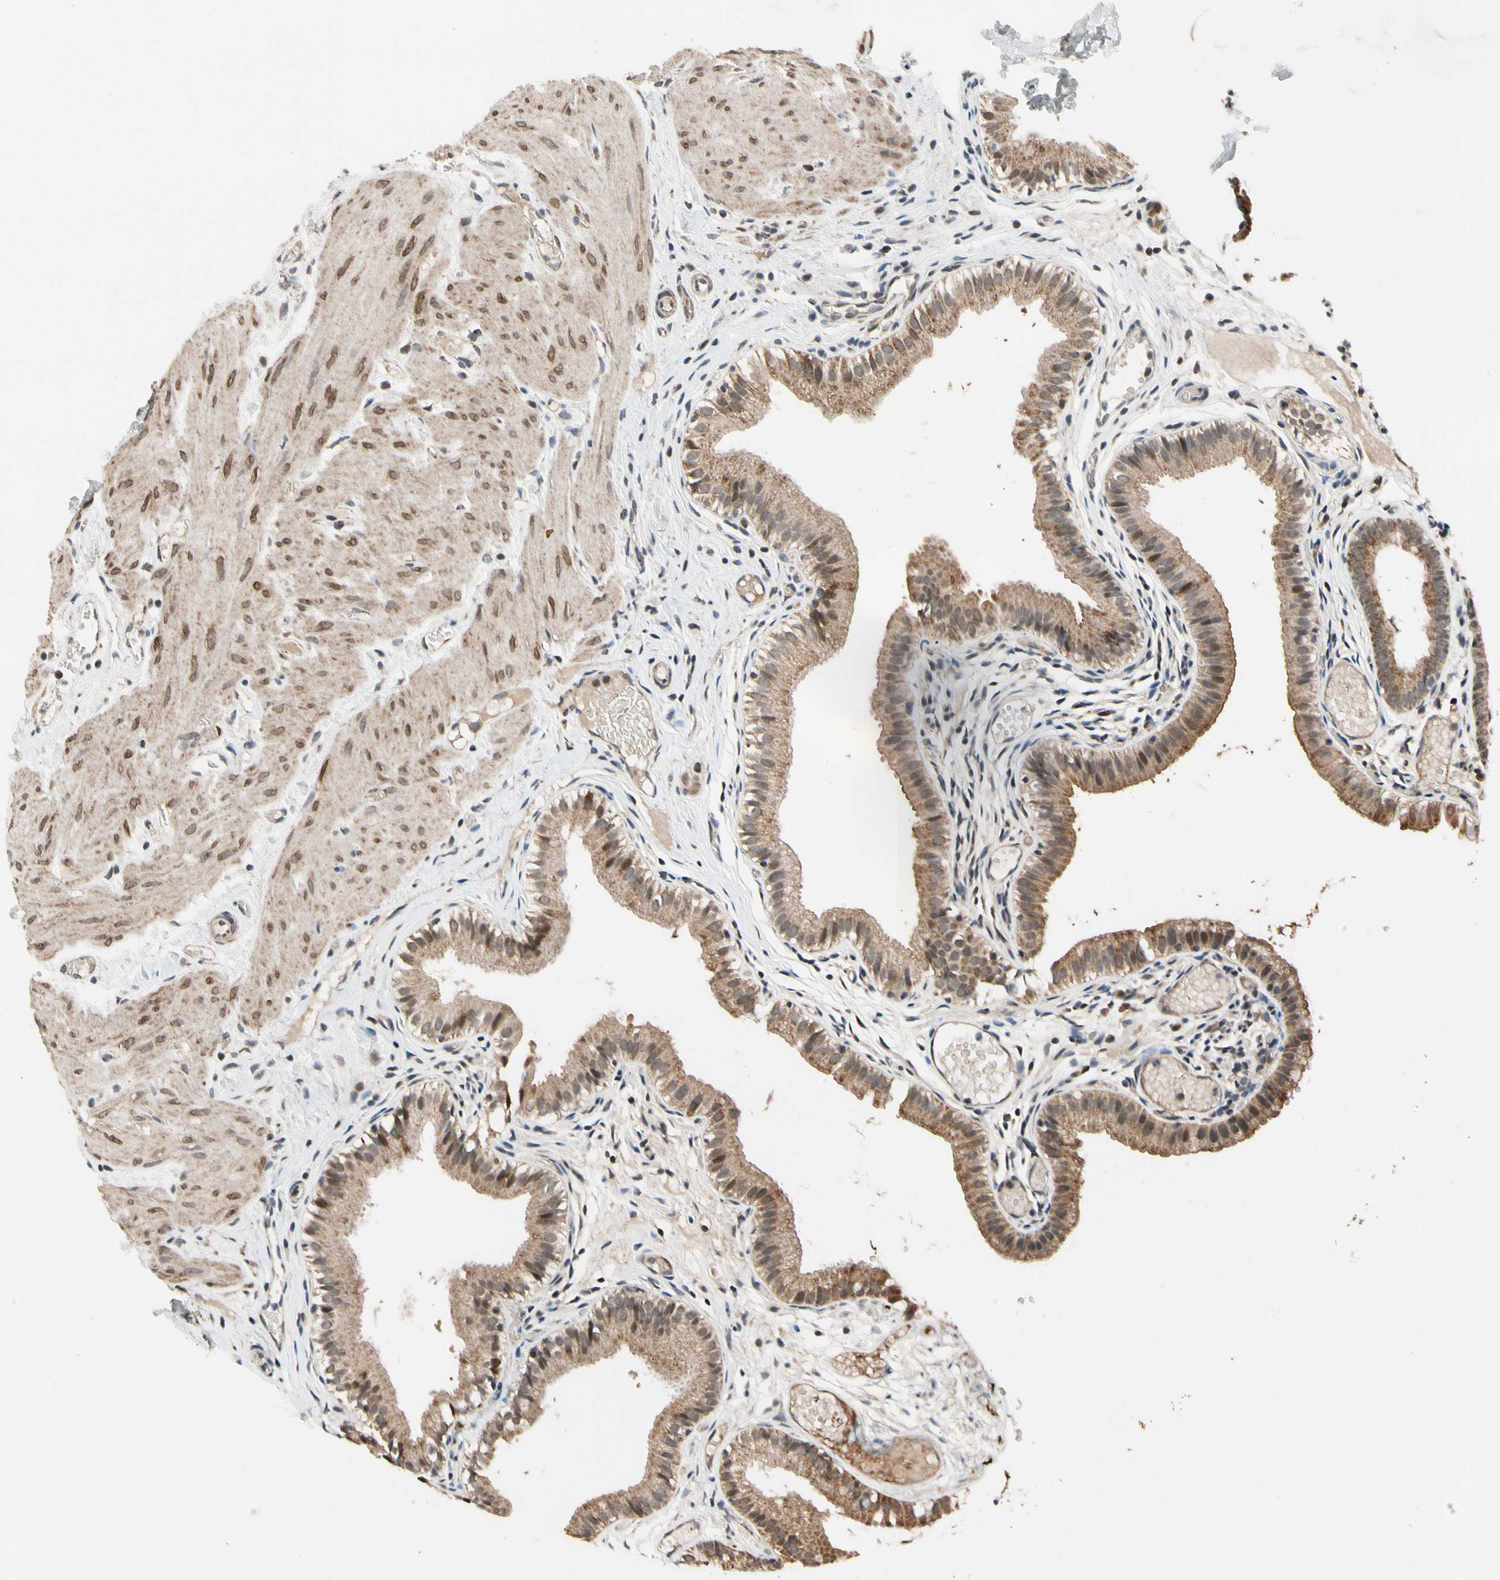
{"staining": {"intensity": "moderate", "quantity": ">75%", "location": "cytoplasmic/membranous"}, "tissue": "gallbladder", "cell_type": "Glandular cells", "image_type": "normal", "snomed": [{"axis": "morphology", "description": "Normal tissue, NOS"}, {"axis": "topography", "description": "Gallbladder"}], "caption": "Human gallbladder stained for a protein (brown) displays moderate cytoplasmic/membranous positive staining in approximately >75% of glandular cells.", "gene": "KHDC4", "patient": {"sex": "female", "age": 26}}